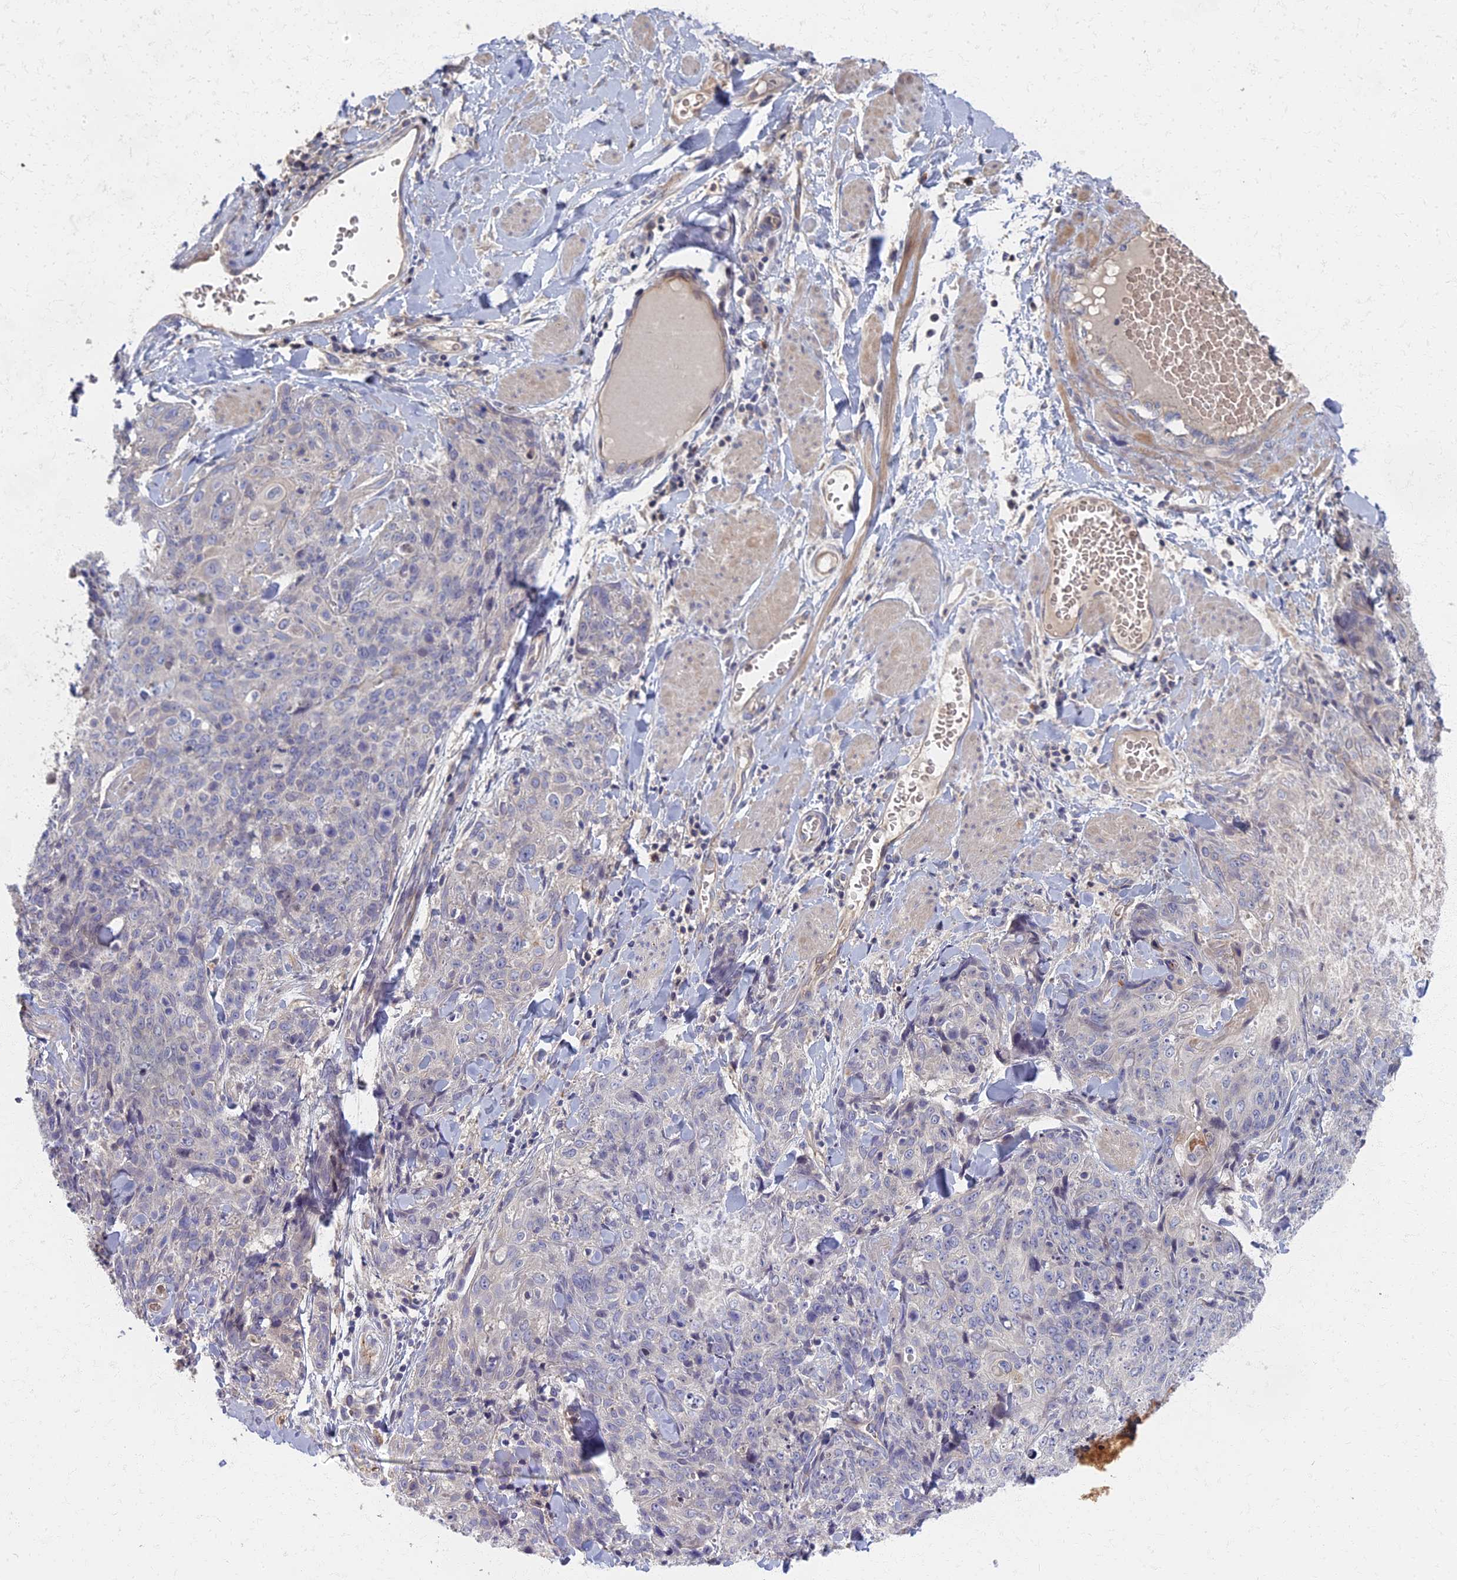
{"staining": {"intensity": "negative", "quantity": "none", "location": "none"}, "tissue": "skin cancer", "cell_type": "Tumor cells", "image_type": "cancer", "snomed": [{"axis": "morphology", "description": "Squamous cell carcinoma, NOS"}, {"axis": "topography", "description": "Skin"}, {"axis": "topography", "description": "Vulva"}], "caption": "Micrograph shows no protein expression in tumor cells of skin cancer (squamous cell carcinoma) tissue.", "gene": "AP4E1", "patient": {"sex": "female", "age": 85}}